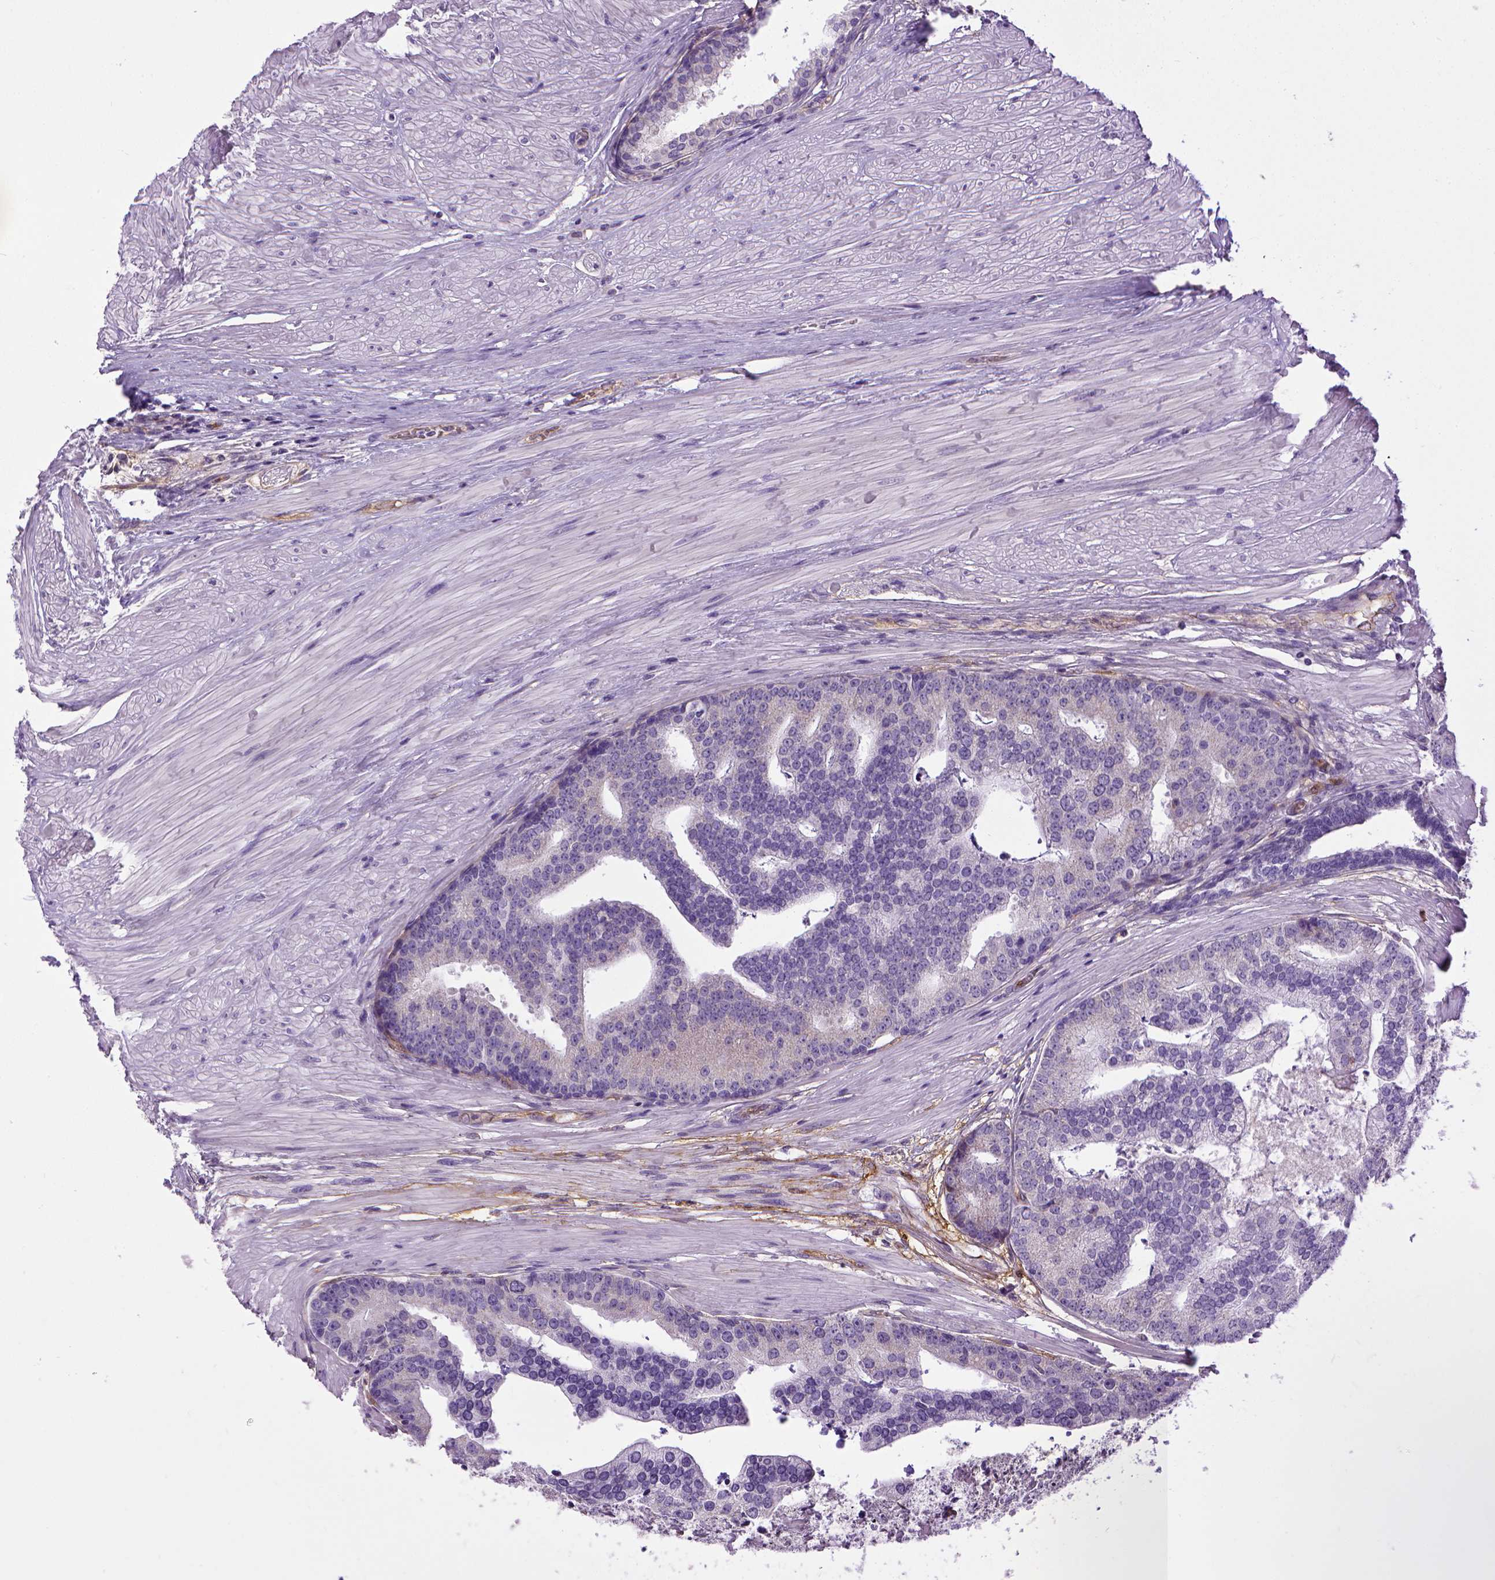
{"staining": {"intensity": "negative", "quantity": "none", "location": "none"}, "tissue": "prostate cancer", "cell_type": "Tumor cells", "image_type": "cancer", "snomed": [{"axis": "morphology", "description": "Adenocarcinoma, NOS"}, {"axis": "topography", "description": "Prostate and seminal vesicle, NOS"}, {"axis": "topography", "description": "Prostate"}], "caption": "High magnification brightfield microscopy of adenocarcinoma (prostate) stained with DAB (3,3'-diaminobenzidine) (brown) and counterstained with hematoxylin (blue): tumor cells show no significant staining.", "gene": "ENG", "patient": {"sex": "male", "age": 44}}